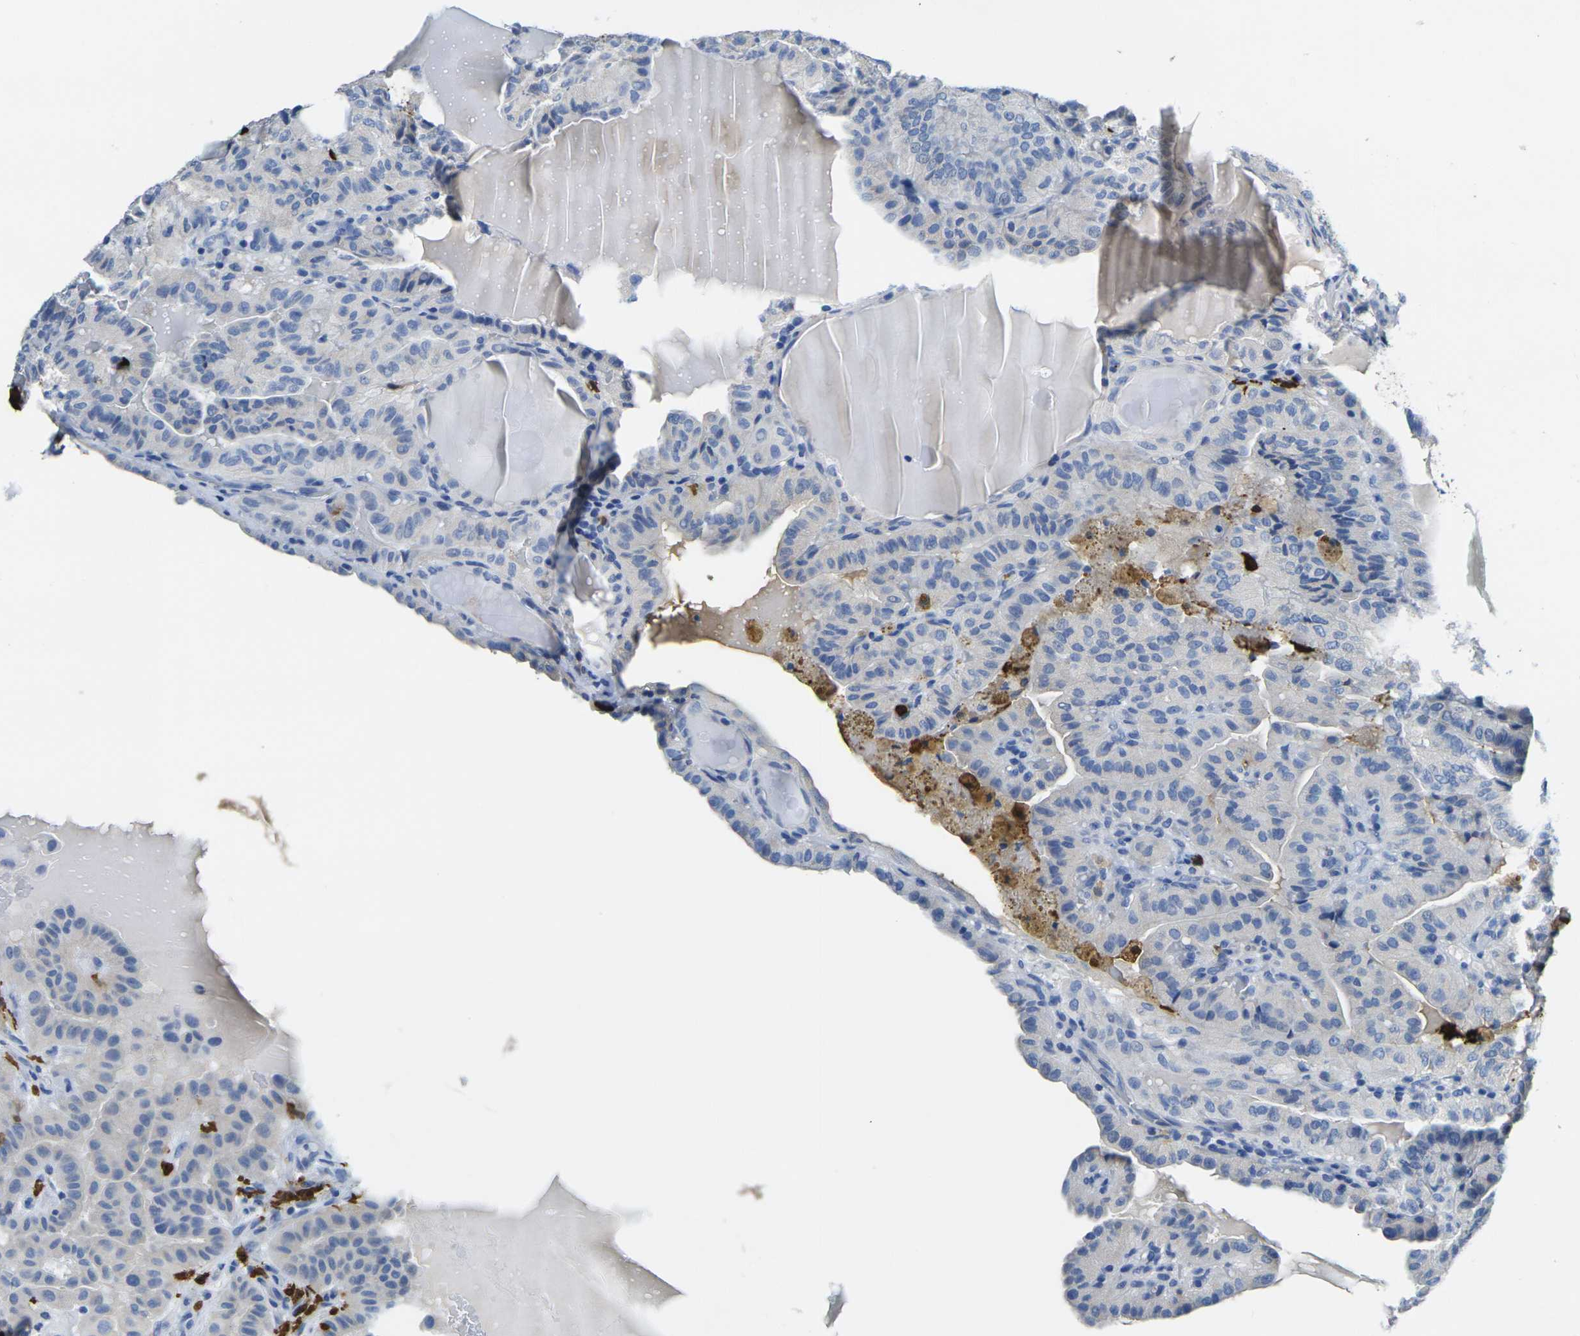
{"staining": {"intensity": "weak", "quantity": "<25%", "location": "cytoplasmic/membranous"}, "tissue": "thyroid cancer", "cell_type": "Tumor cells", "image_type": "cancer", "snomed": [{"axis": "morphology", "description": "Papillary adenocarcinoma, NOS"}, {"axis": "topography", "description": "Thyroid gland"}], "caption": "High power microscopy histopathology image of an IHC micrograph of thyroid cancer, revealing no significant expression in tumor cells.", "gene": "S100A9", "patient": {"sex": "male", "age": 77}}